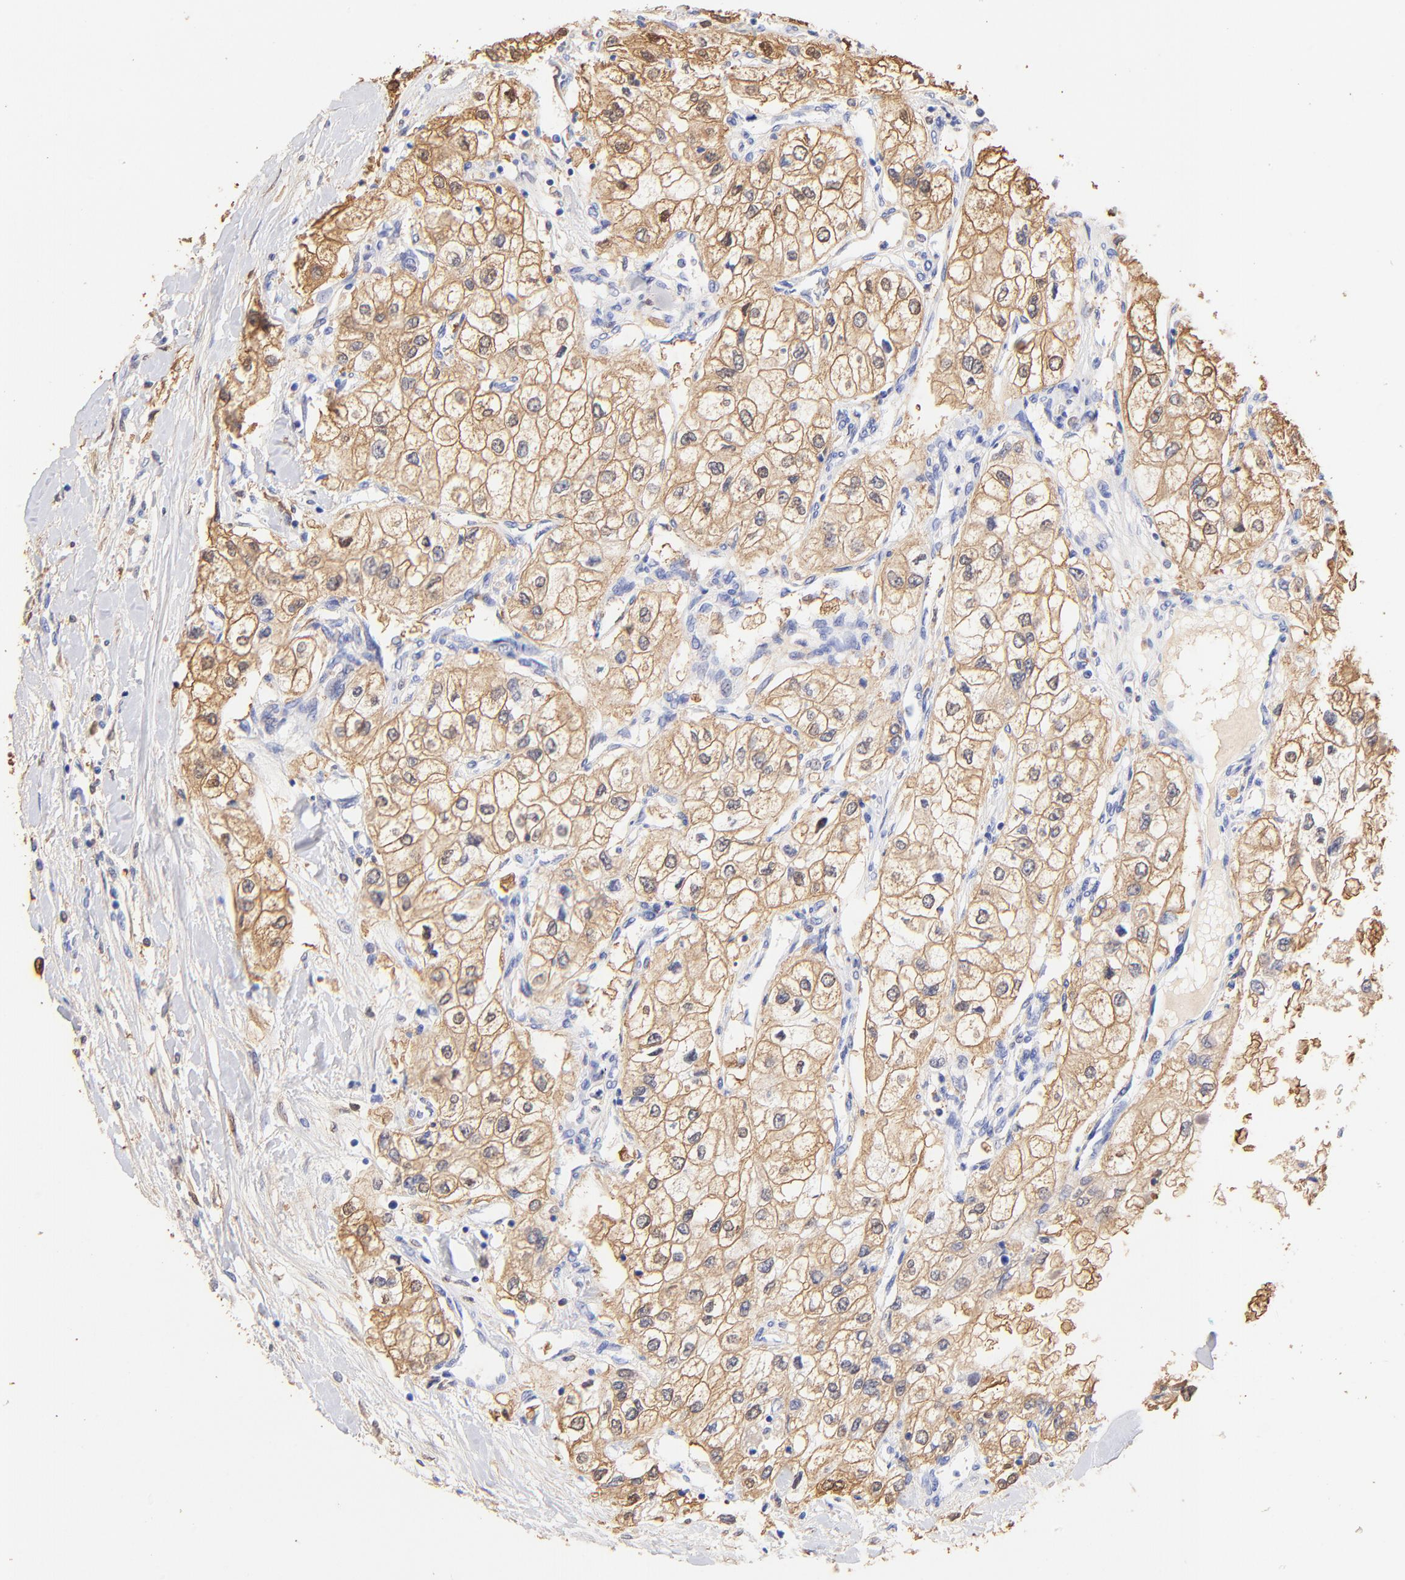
{"staining": {"intensity": "weak", "quantity": ">75%", "location": "cytoplasmic/membranous"}, "tissue": "renal cancer", "cell_type": "Tumor cells", "image_type": "cancer", "snomed": [{"axis": "morphology", "description": "Adenocarcinoma, NOS"}, {"axis": "topography", "description": "Kidney"}], "caption": "Renal cancer (adenocarcinoma) stained with a protein marker reveals weak staining in tumor cells.", "gene": "ALDH1A1", "patient": {"sex": "male", "age": 57}}